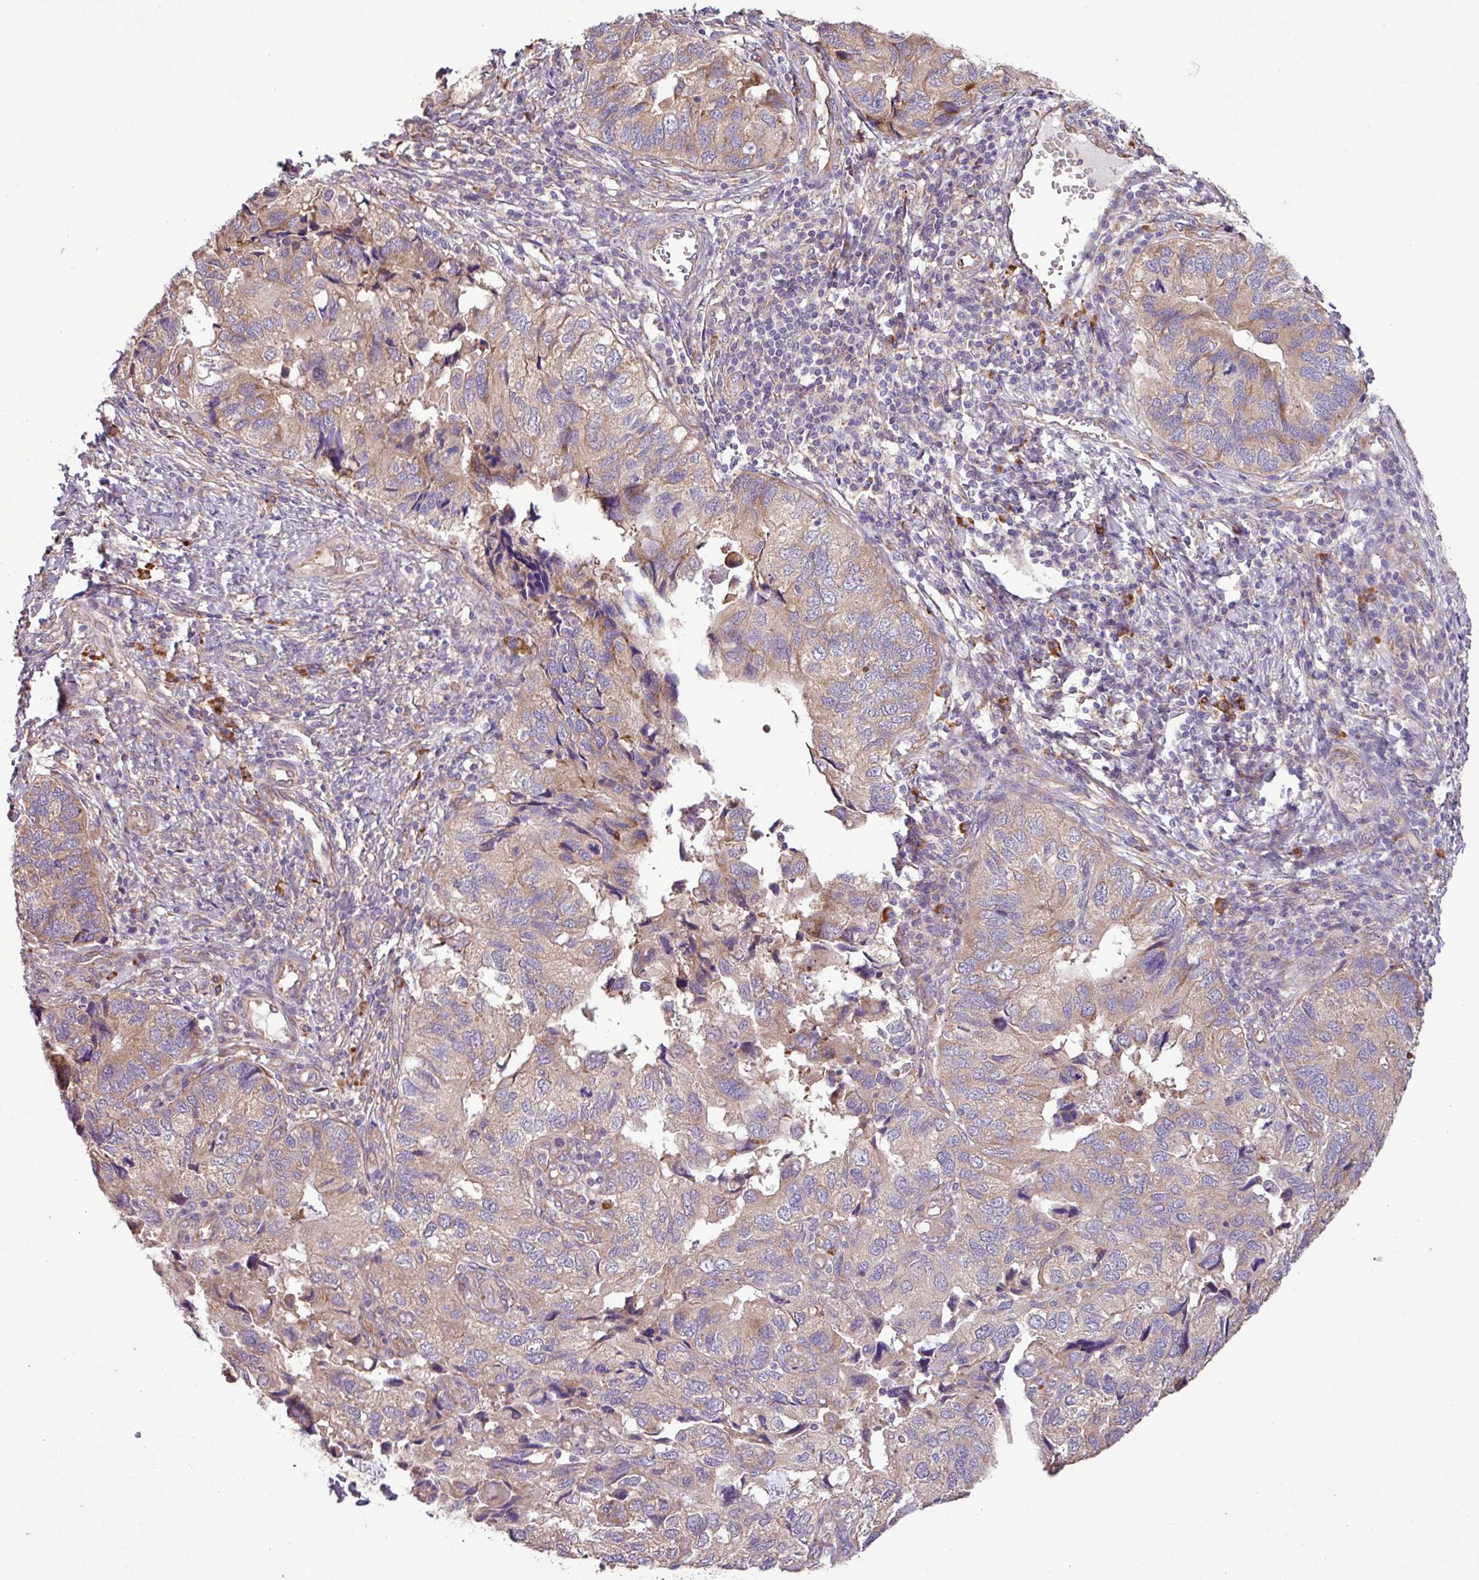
{"staining": {"intensity": "weak", "quantity": ">75%", "location": "cytoplasmic/membranous"}, "tissue": "endometrial cancer", "cell_type": "Tumor cells", "image_type": "cancer", "snomed": [{"axis": "morphology", "description": "Carcinoma, NOS"}, {"axis": "topography", "description": "Uterus"}], "caption": "Carcinoma (endometrial) stained with immunohistochemistry reveals weak cytoplasmic/membranous positivity in approximately >75% of tumor cells.", "gene": "RPL13", "patient": {"sex": "female", "age": 76}}